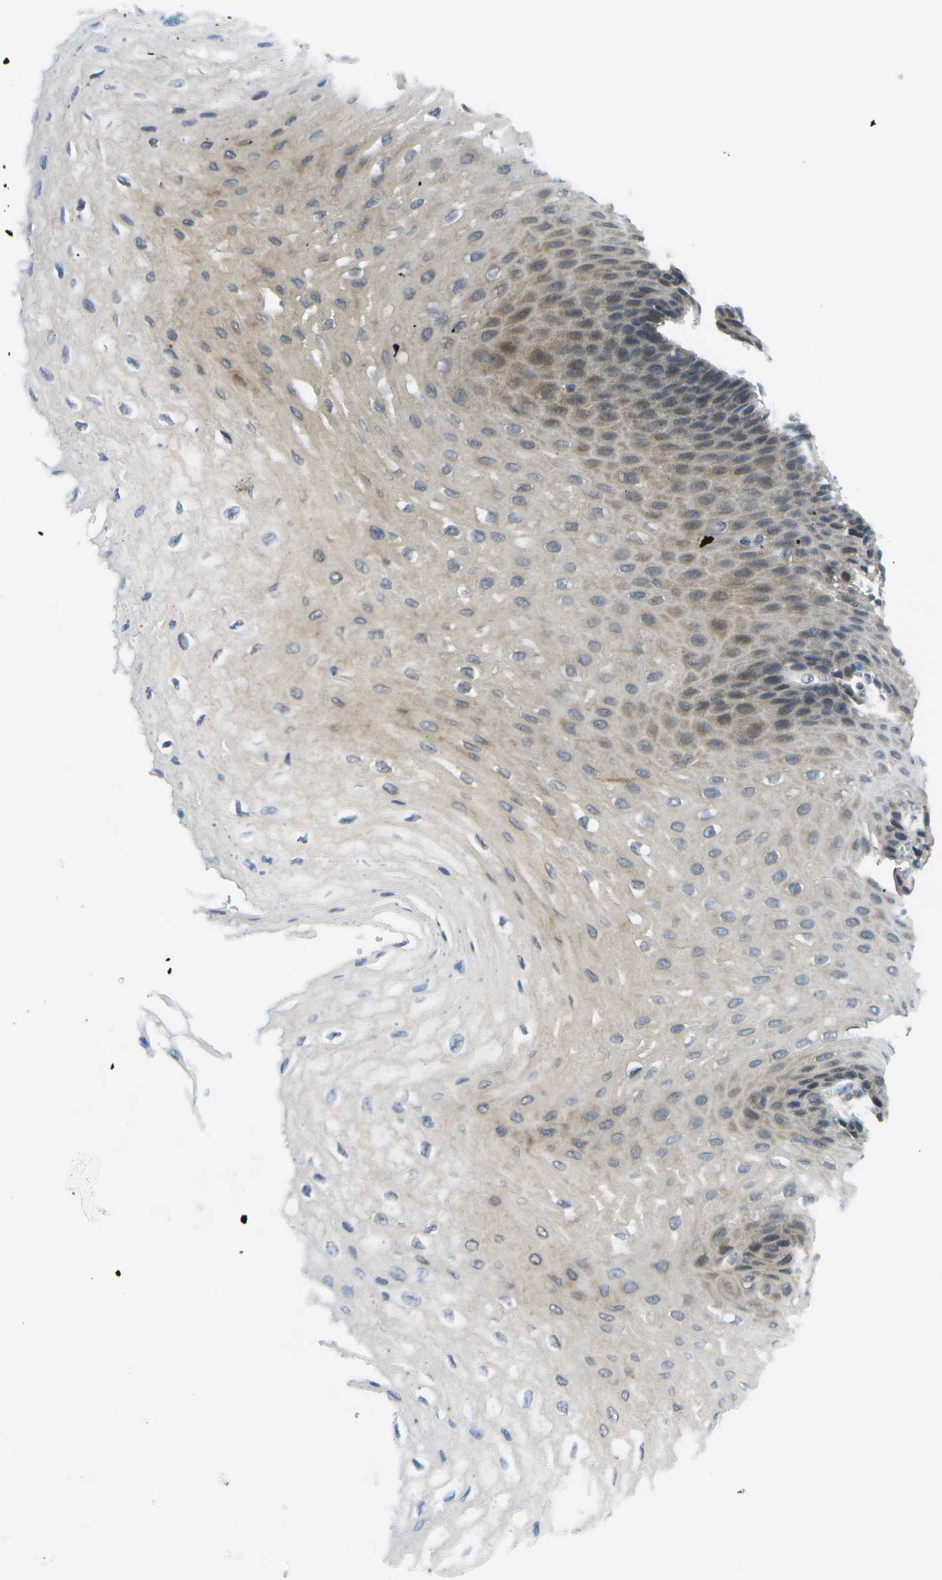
{"staining": {"intensity": "negative", "quantity": "none", "location": "none"}, "tissue": "esophagus", "cell_type": "Squamous epithelial cells", "image_type": "normal", "snomed": [{"axis": "morphology", "description": "Normal tissue, NOS"}, {"axis": "topography", "description": "Esophagus"}], "caption": "This is an IHC photomicrograph of unremarkable esophagus. There is no staining in squamous epithelial cells.", "gene": "KIAA0040", "patient": {"sex": "female", "age": 72}}